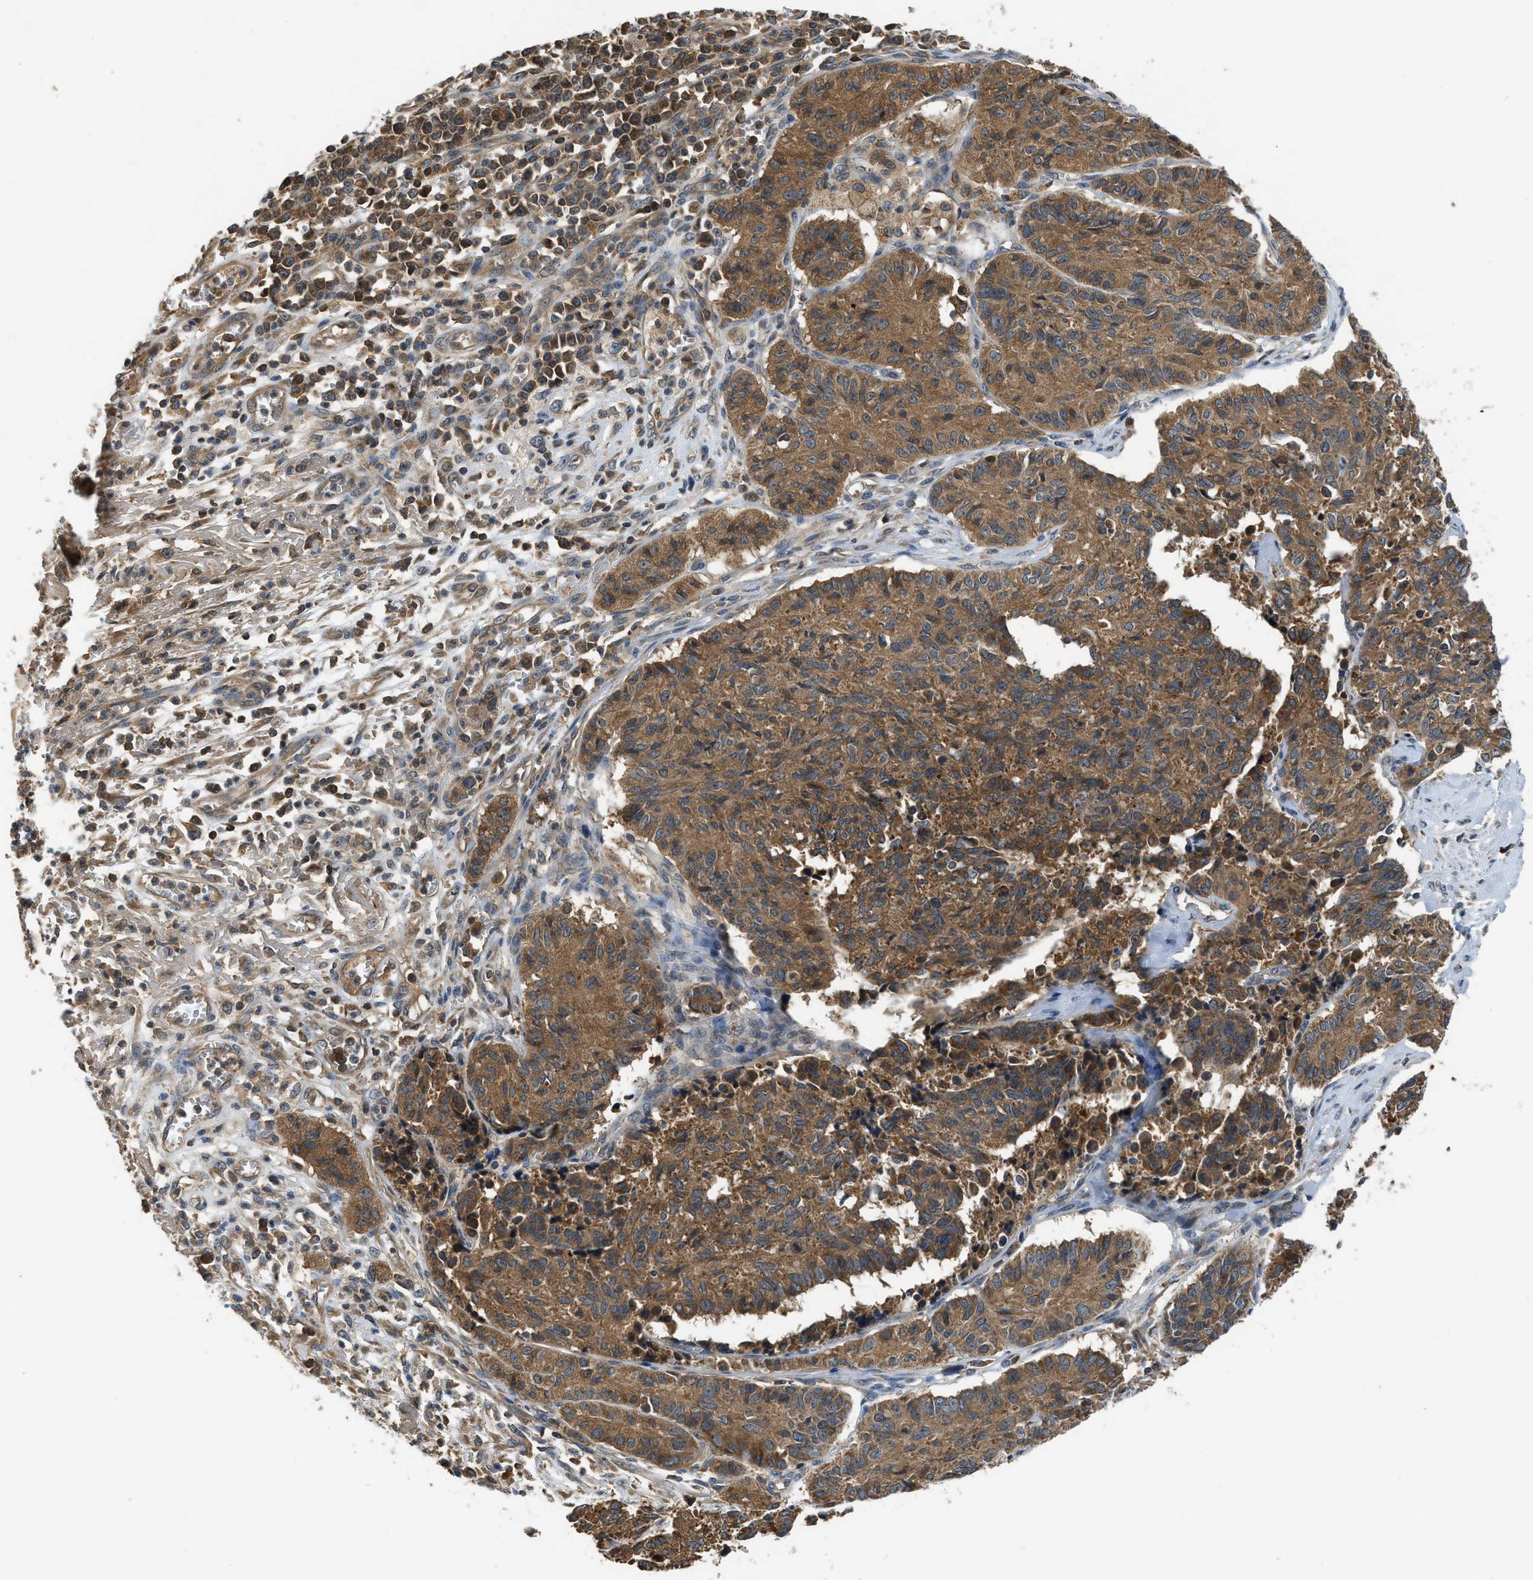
{"staining": {"intensity": "moderate", "quantity": ">75%", "location": "cytoplasmic/membranous"}, "tissue": "cervical cancer", "cell_type": "Tumor cells", "image_type": "cancer", "snomed": [{"axis": "morphology", "description": "Squamous cell carcinoma, NOS"}, {"axis": "topography", "description": "Cervix"}], "caption": "Protein expression analysis of cervical cancer exhibits moderate cytoplasmic/membranous staining in about >75% of tumor cells. (DAB IHC, brown staining for protein, blue staining for nuclei).", "gene": "PAFAH2", "patient": {"sex": "female", "age": 35}}